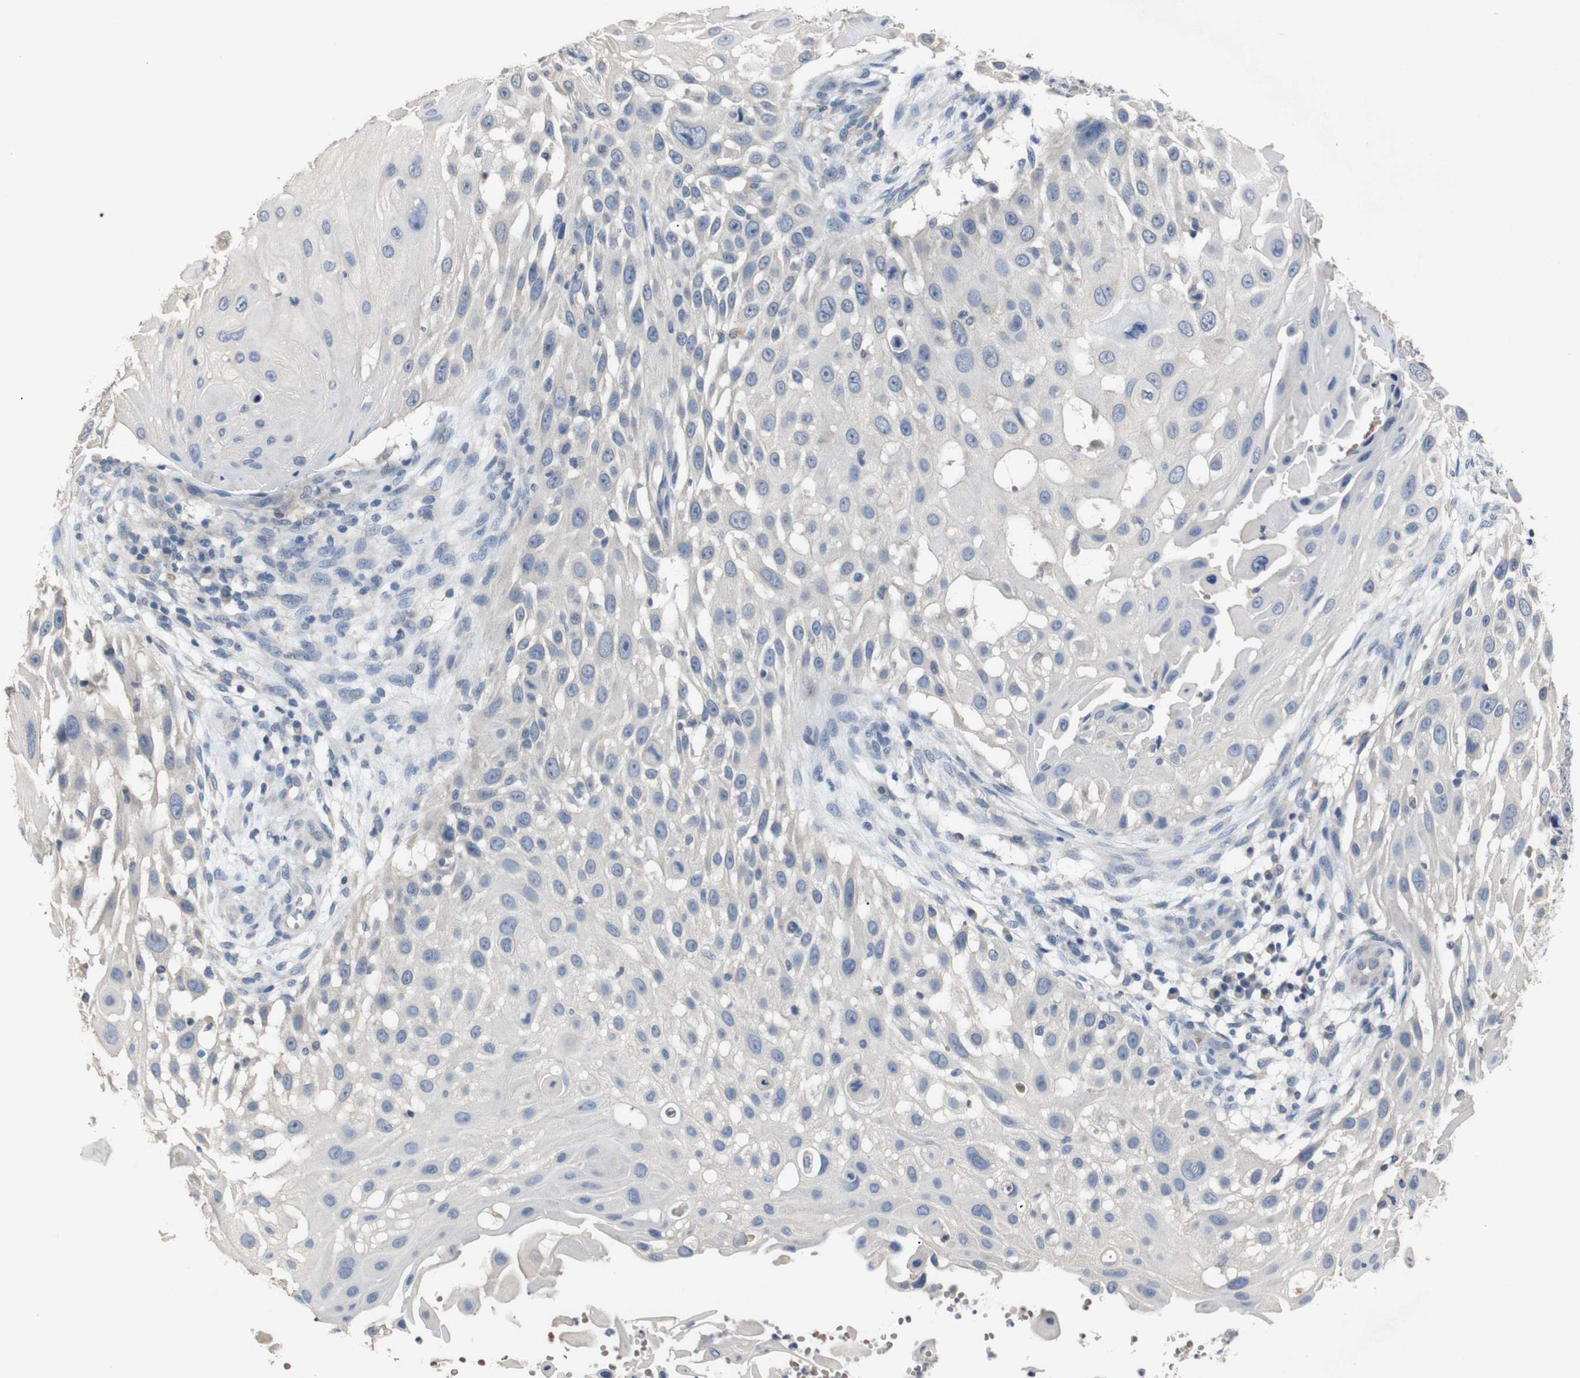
{"staining": {"intensity": "negative", "quantity": "none", "location": "none"}, "tissue": "skin cancer", "cell_type": "Tumor cells", "image_type": "cancer", "snomed": [{"axis": "morphology", "description": "Squamous cell carcinoma, NOS"}, {"axis": "topography", "description": "Skin"}], "caption": "The micrograph displays no significant positivity in tumor cells of skin cancer (squamous cell carcinoma). (DAB immunohistochemistry with hematoxylin counter stain).", "gene": "HNF1A", "patient": {"sex": "female", "age": 44}}